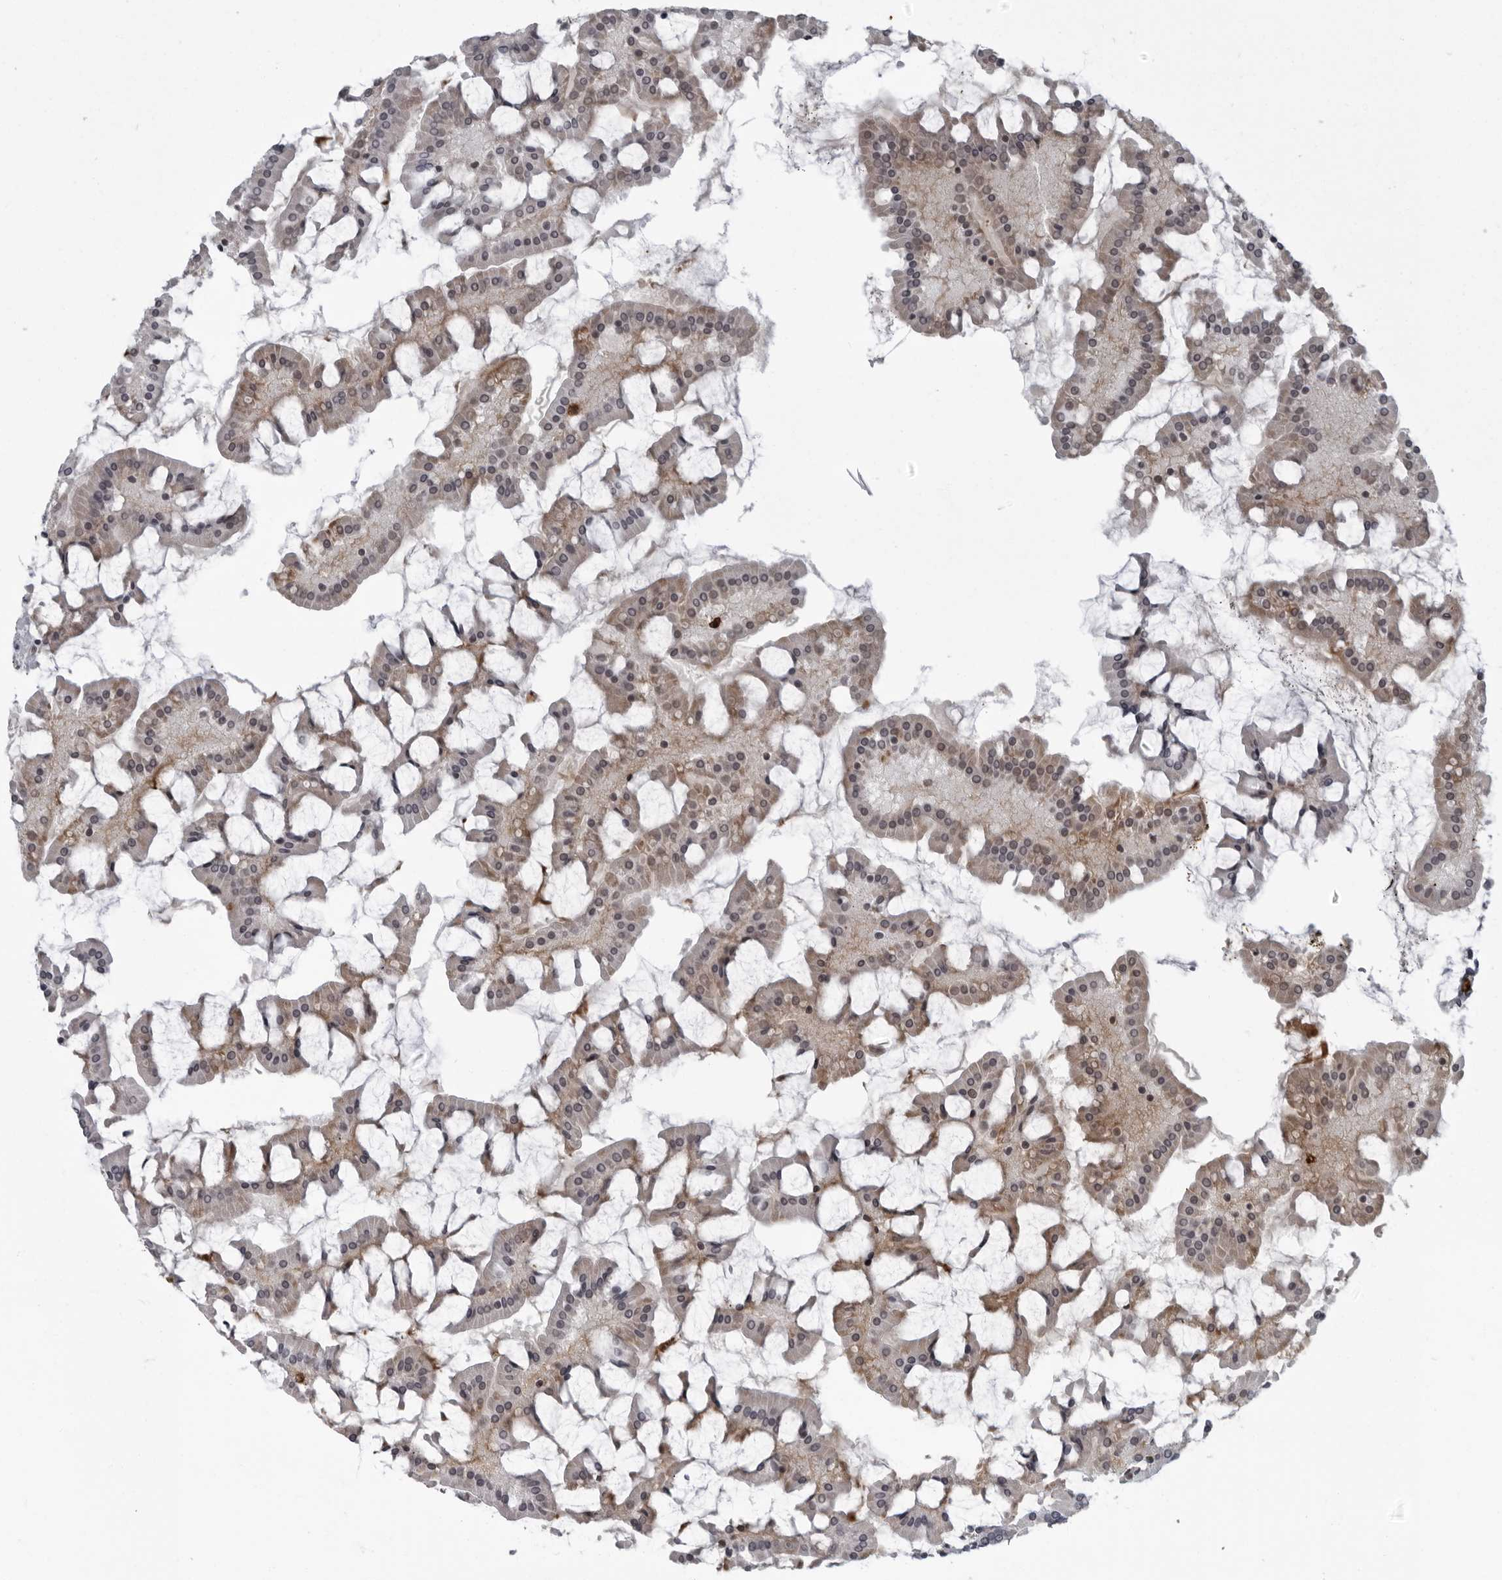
{"staining": {"intensity": "weak", "quantity": "25%-75%", "location": "cytoplasmic/membranous,nuclear"}, "tissue": "small intestine", "cell_type": "Glandular cells", "image_type": "normal", "snomed": [{"axis": "morphology", "description": "Normal tissue, NOS"}, {"axis": "topography", "description": "Small intestine"}], "caption": "A low amount of weak cytoplasmic/membranous,nuclear expression is identified in approximately 25%-75% of glandular cells in unremarkable small intestine.", "gene": "RTCA", "patient": {"sex": "male", "age": 41}}